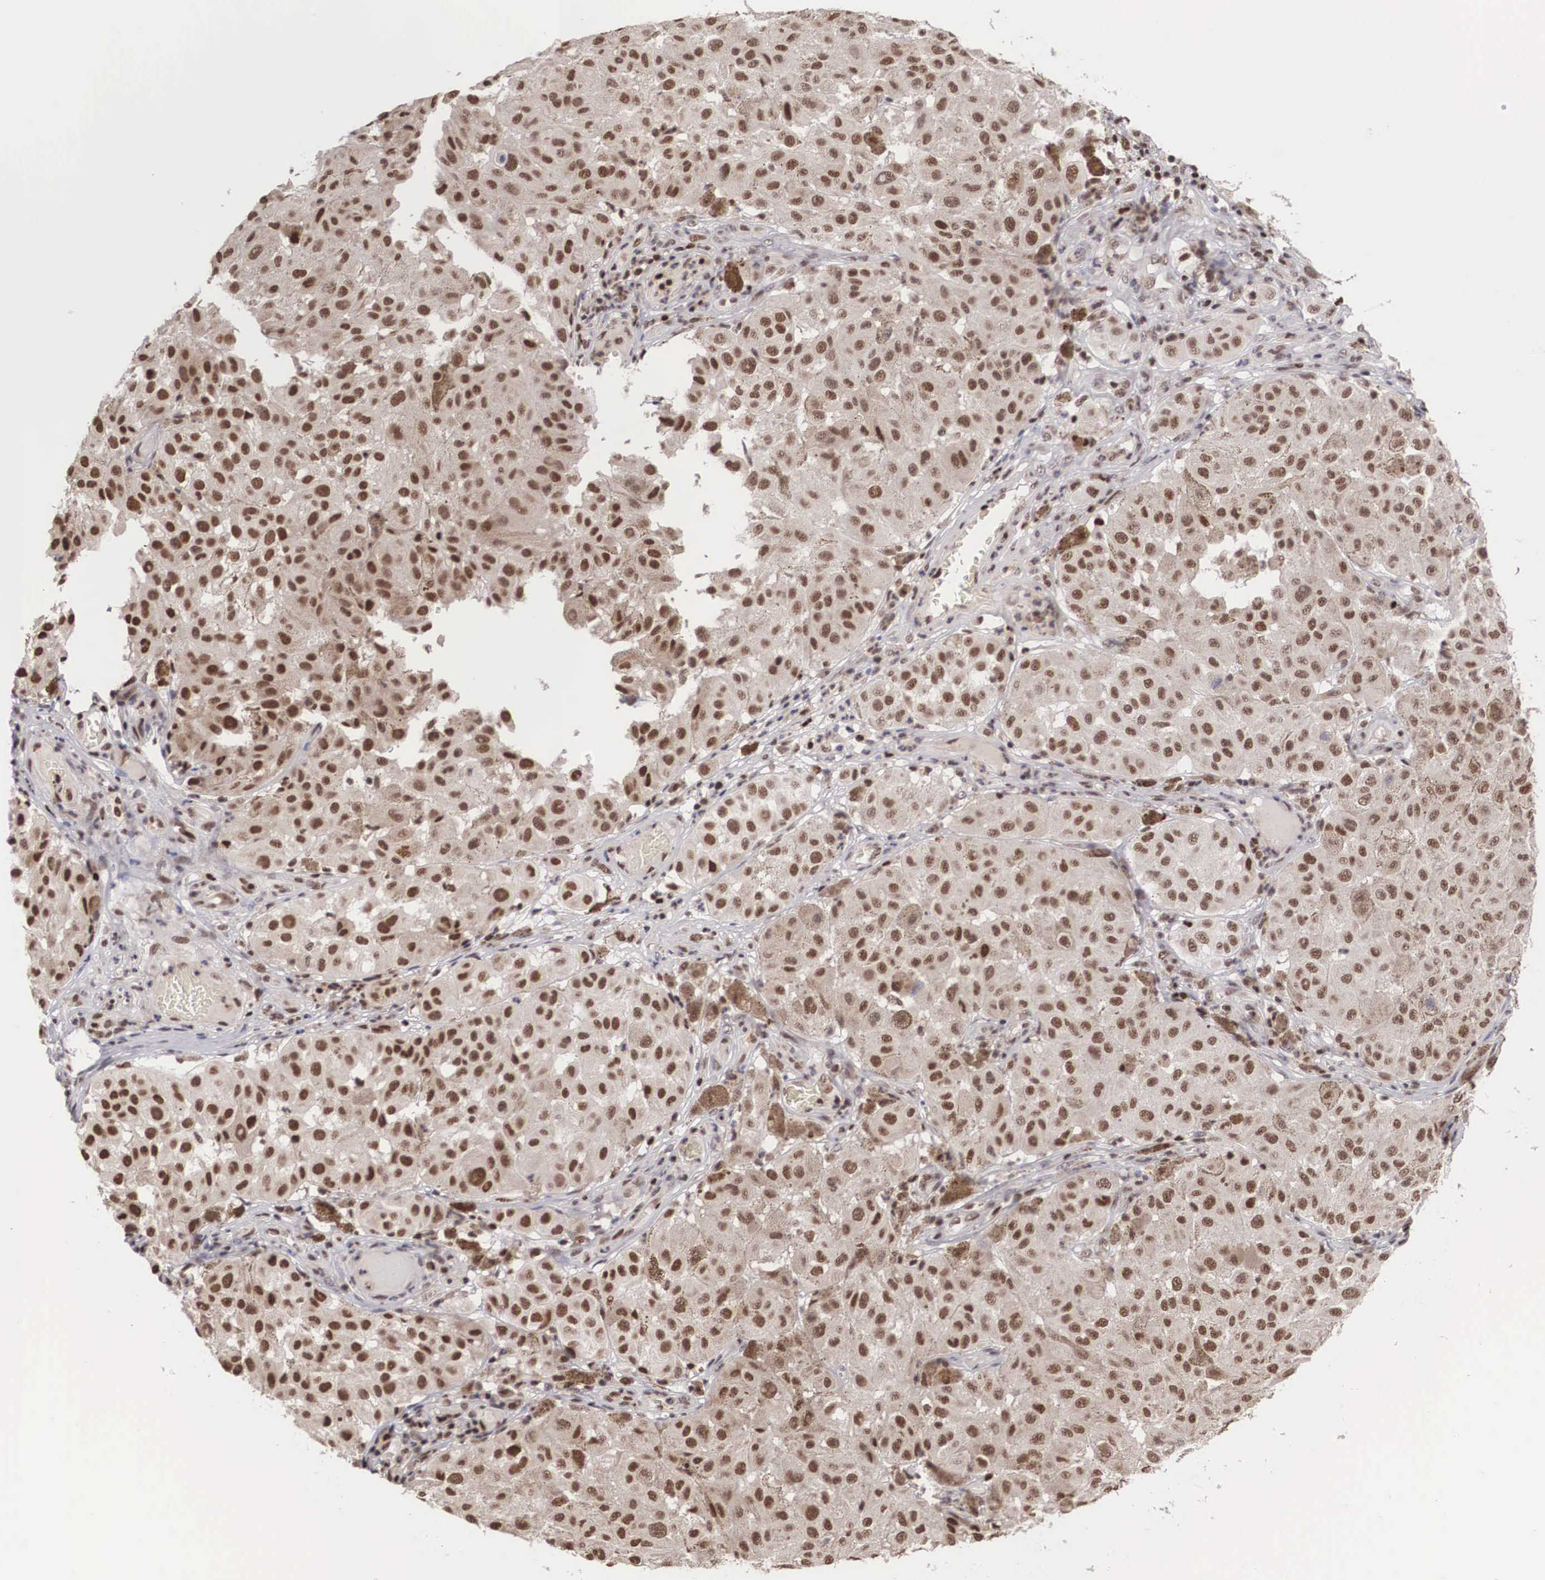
{"staining": {"intensity": "weak", "quantity": ">75%", "location": "cytoplasmic/membranous,nuclear"}, "tissue": "melanoma", "cell_type": "Tumor cells", "image_type": "cancer", "snomed": [{"axis": "morphology", "description": "Malignant melanoma, NOS"}, {"axis": "topography", "description": "Skin"}], "caption": "Protein staining of melanoma tissue shows weak cytoplasmic/membranous and nuclear staining in about >75% of tumor cells. (Brightfield microscopy of DAB IHC at high magnification).", "gene": "HTATSF1", "patient": {"sex": "female", "age": 64}}